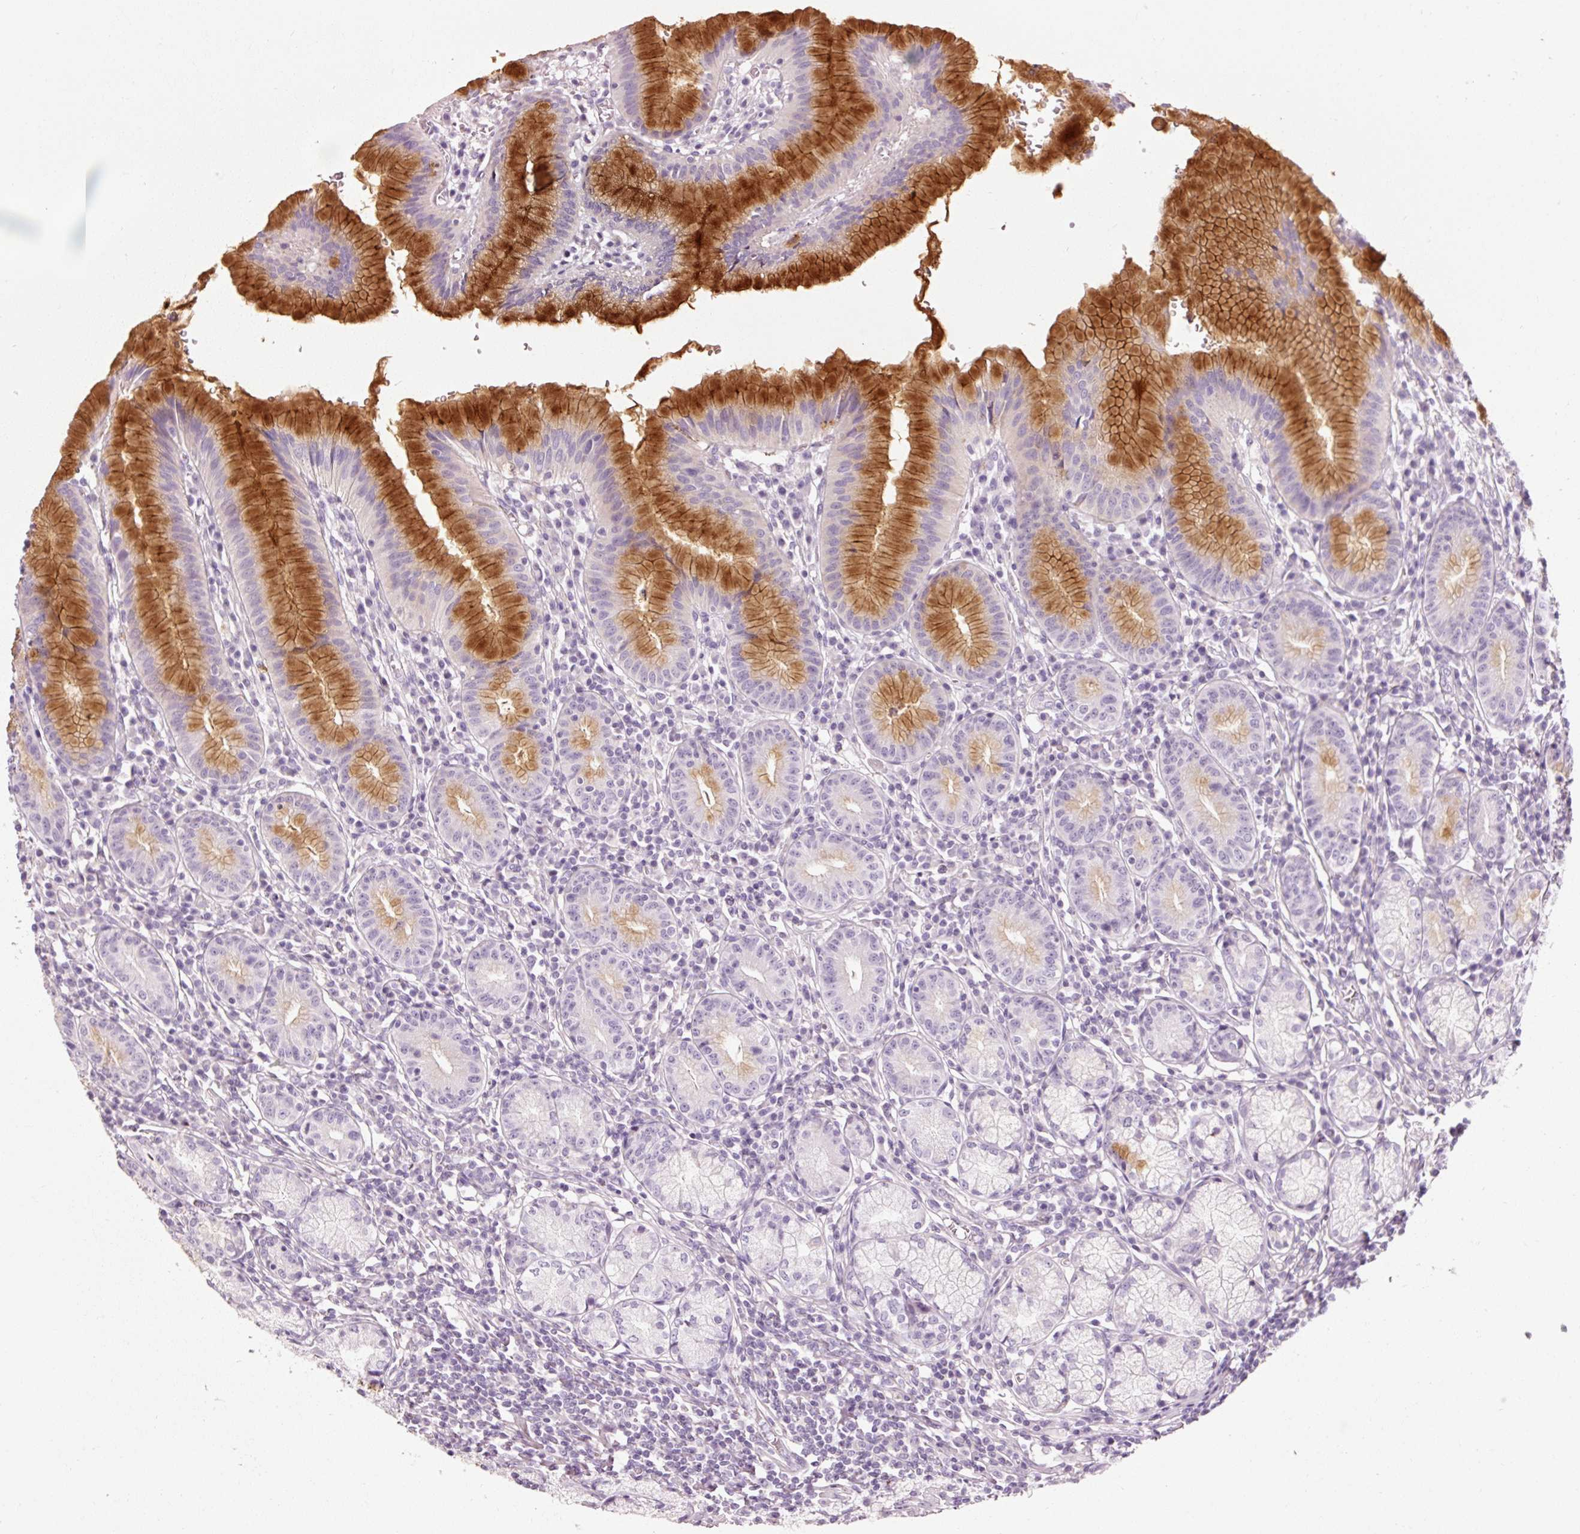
{"staining": {"intensity": "strong", "quantity": "<25%", "location": "cytoplasmic/membranous"}, "tissue": "stomach", "cell_type": "Glandular cells", "image_type": "normal", "snomed": [{"axis": "morphology", "description": "Normal tissue, NOS"}, {"axis": "topography", "description": "Stomach"}], "caption": "This micrograph reveals unremarkable stomach stained with IHC to label a protein in brown. The cytoplasmic/membranous of glandular cells show strong positivity for the protein. Nuclei are counter-stained blue.", "gene": "MUC5AC", "patient": {"sex": "male", "age": 55}}